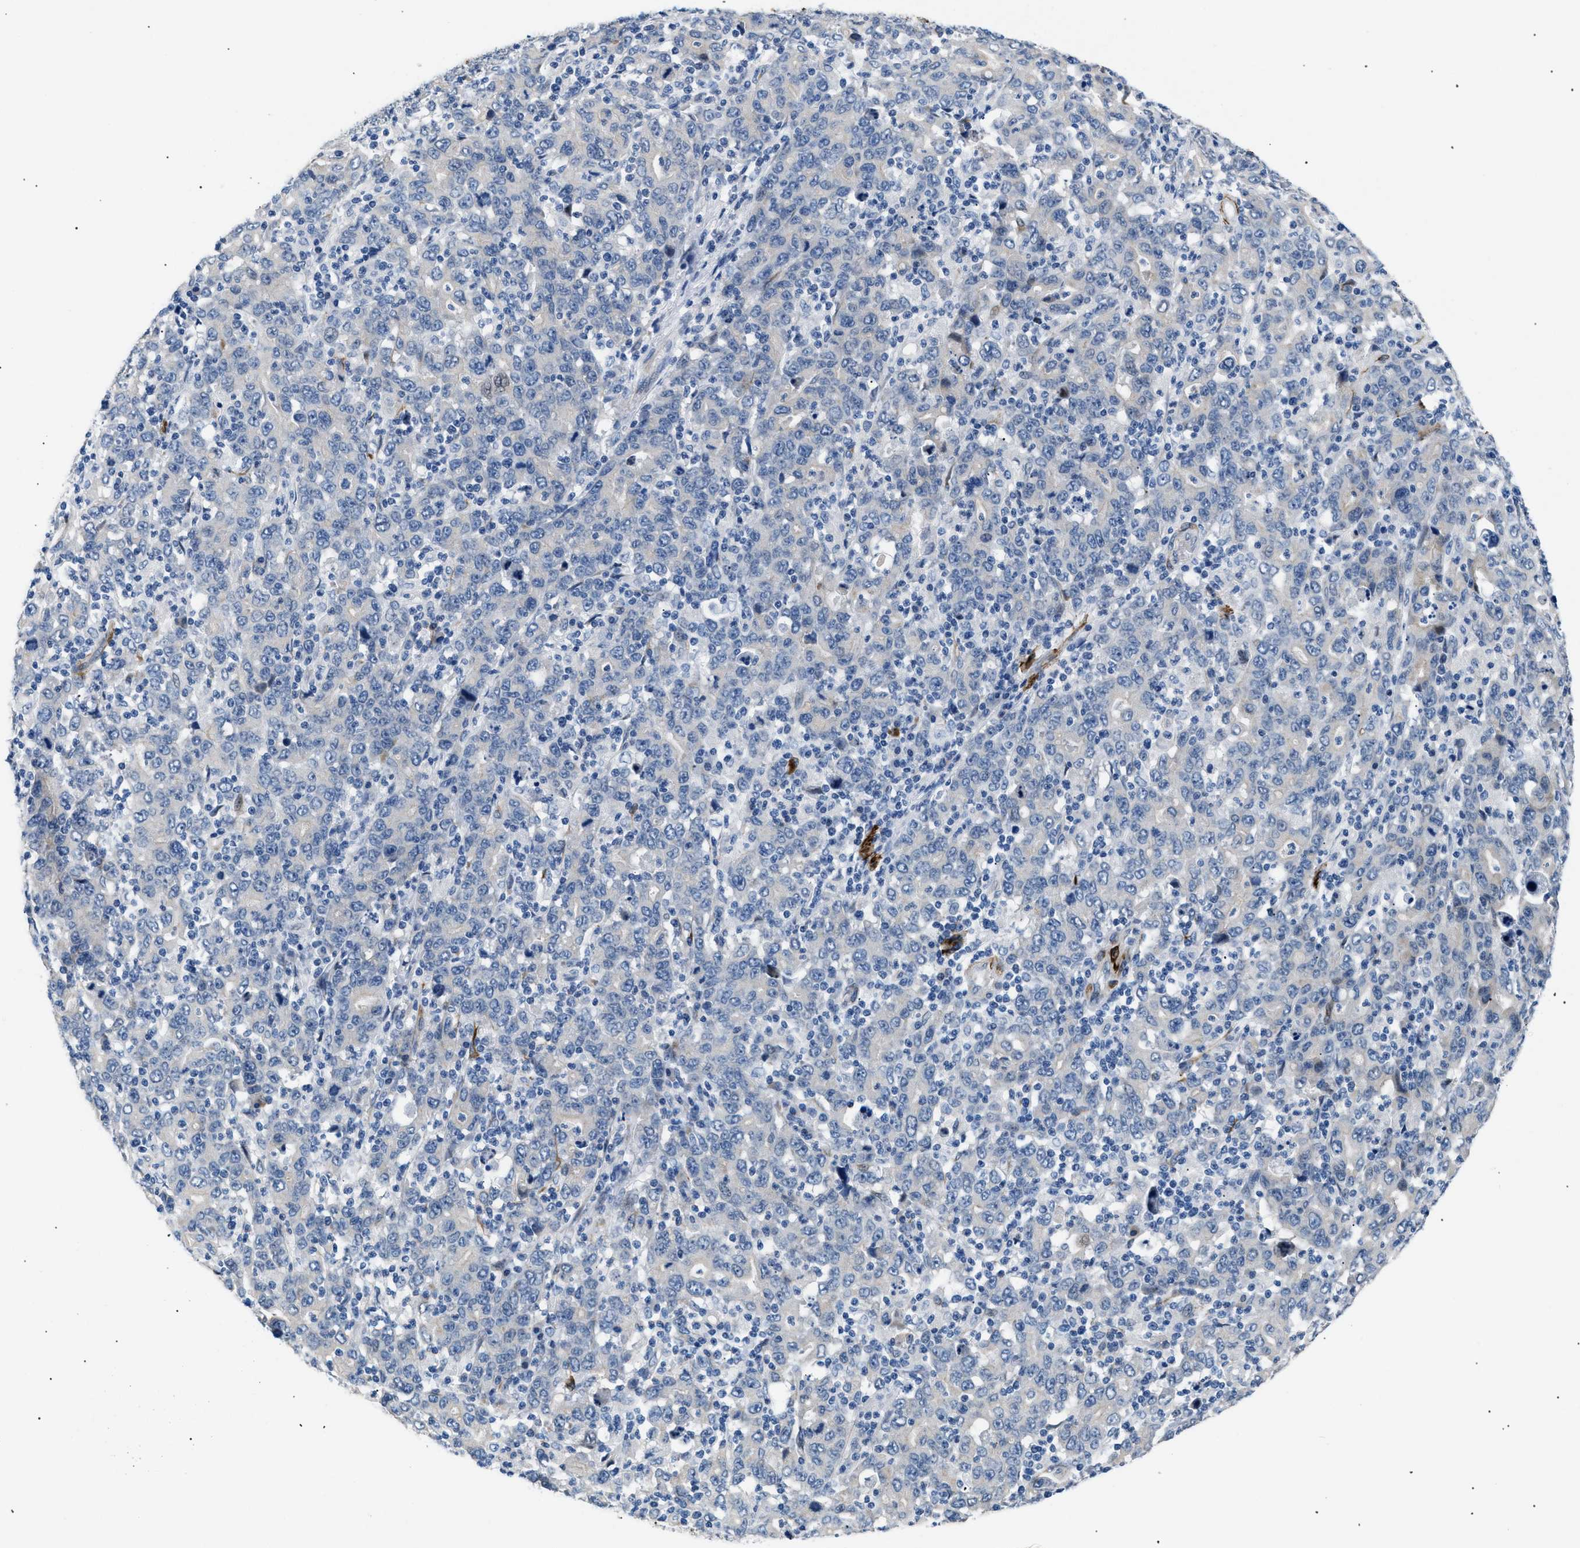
{"staining": {"intensity": "negative", "quantity": "none", "location": "none"}, "tissue": "stomach cancer", "cell_type": "Tumor cells", "image_type": "cancer", "snomed": [{"axis": "morphology", "description": "Adenocarcinoma, NOS"}, {"axis": "topography", "description": "Stomach, upper"}], "caption": "Immunohistochemical staining of human stomach adenocarcinoma displays no significant positivity in tumor cells.", "gene": "ICA1", "patient": {"sex": "male", "age": 69}}